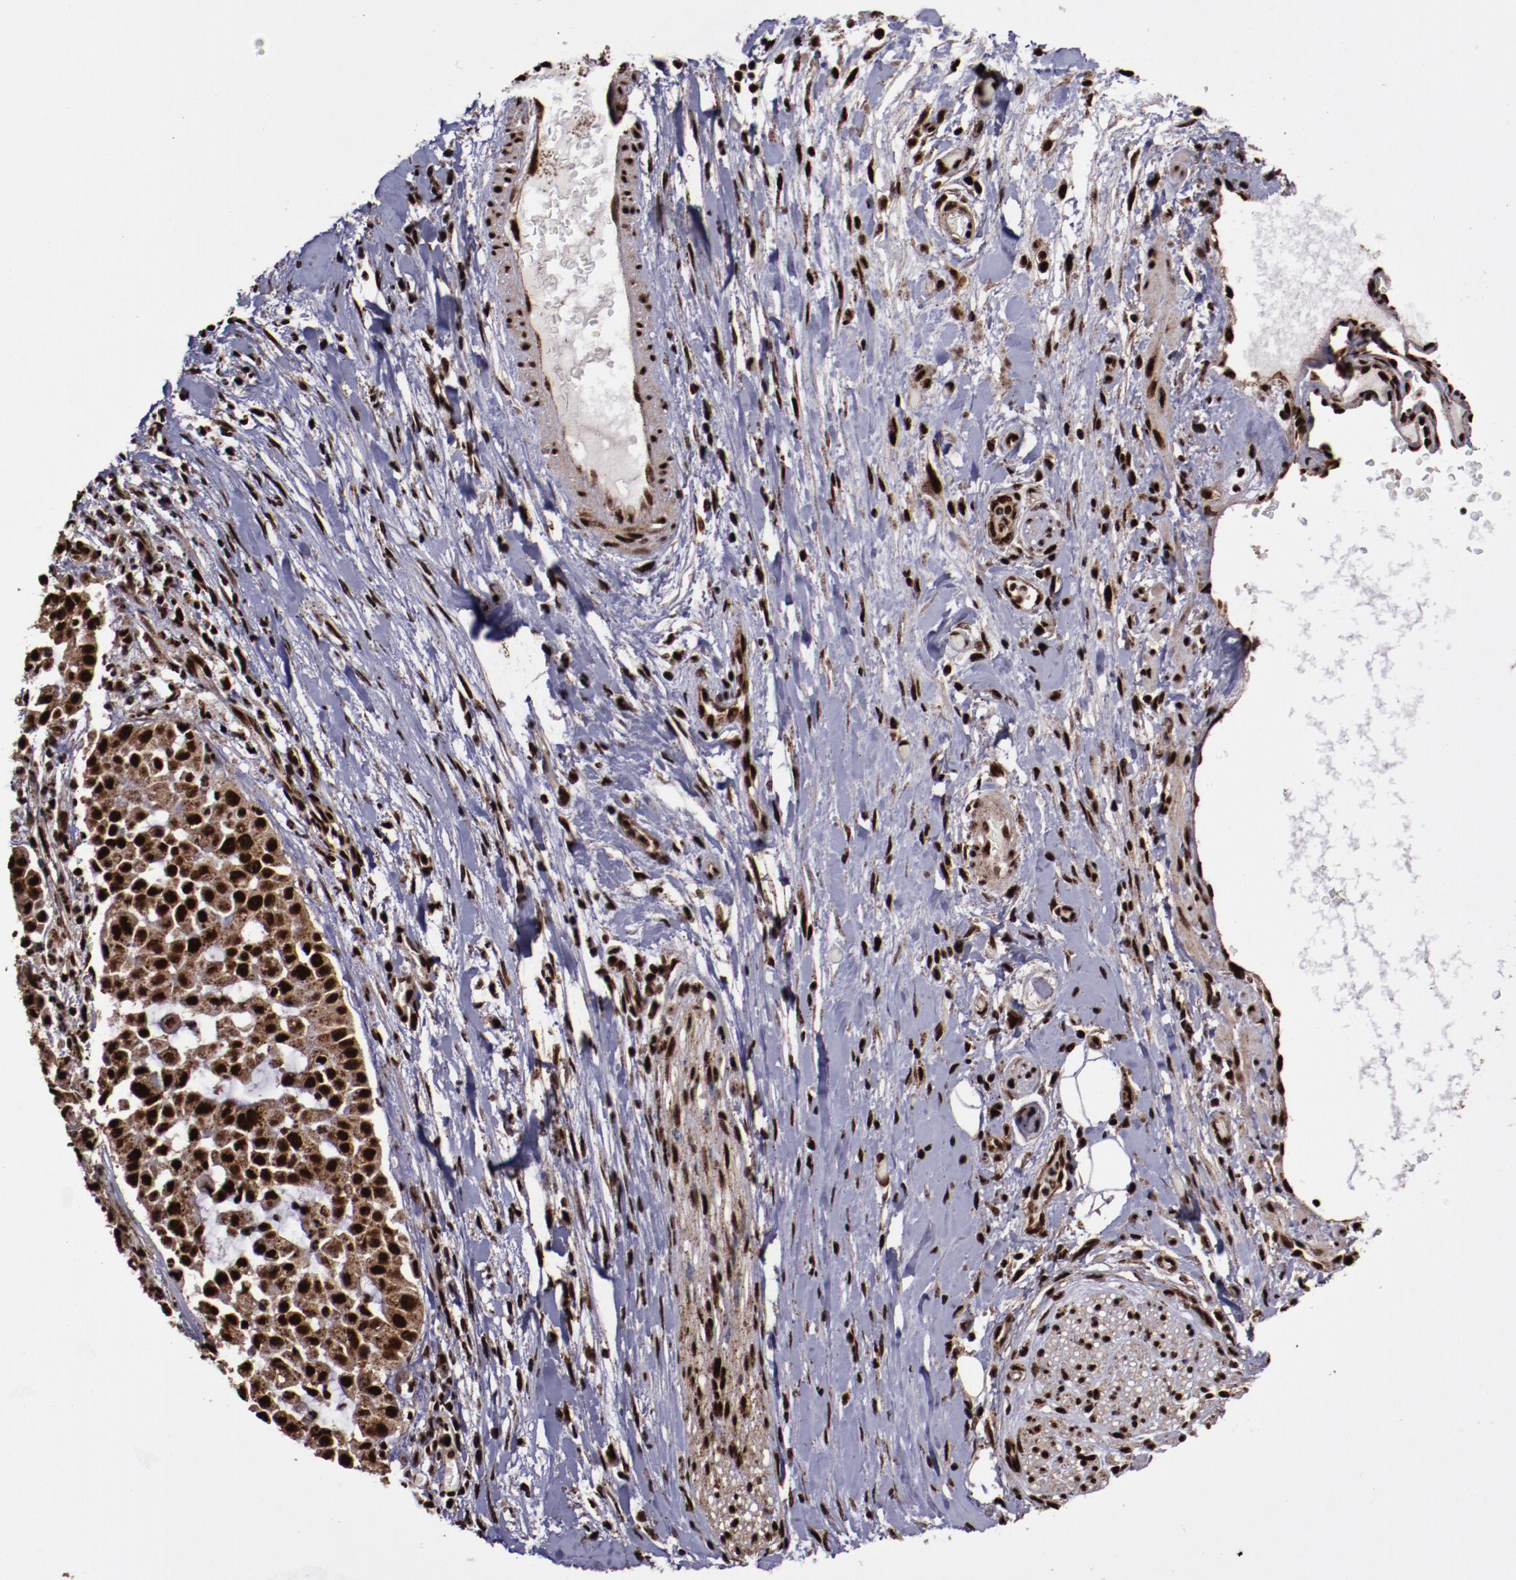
{"staining": {"intensity": "strong", "quantity": ">75%", "location": "cytoplasmic/membranous,nuclear"}, "tissue": "pancreatic cancer", "cell_type": "Tumor cells", "image_type": "cancer", "snomed": [{"axis": "morphology", "description": "Adenocarcinoma, NOS"}, {"axis": "topography", "description": "Pancreas"}], "caption": "Tumor cells display strong cytoplasmic/membranous and nuclear expression in about >75% of cells in pancreatic adenocarcinoma.", "gene": "SNW1", "patient": {"sex": "female", "age": 52}}